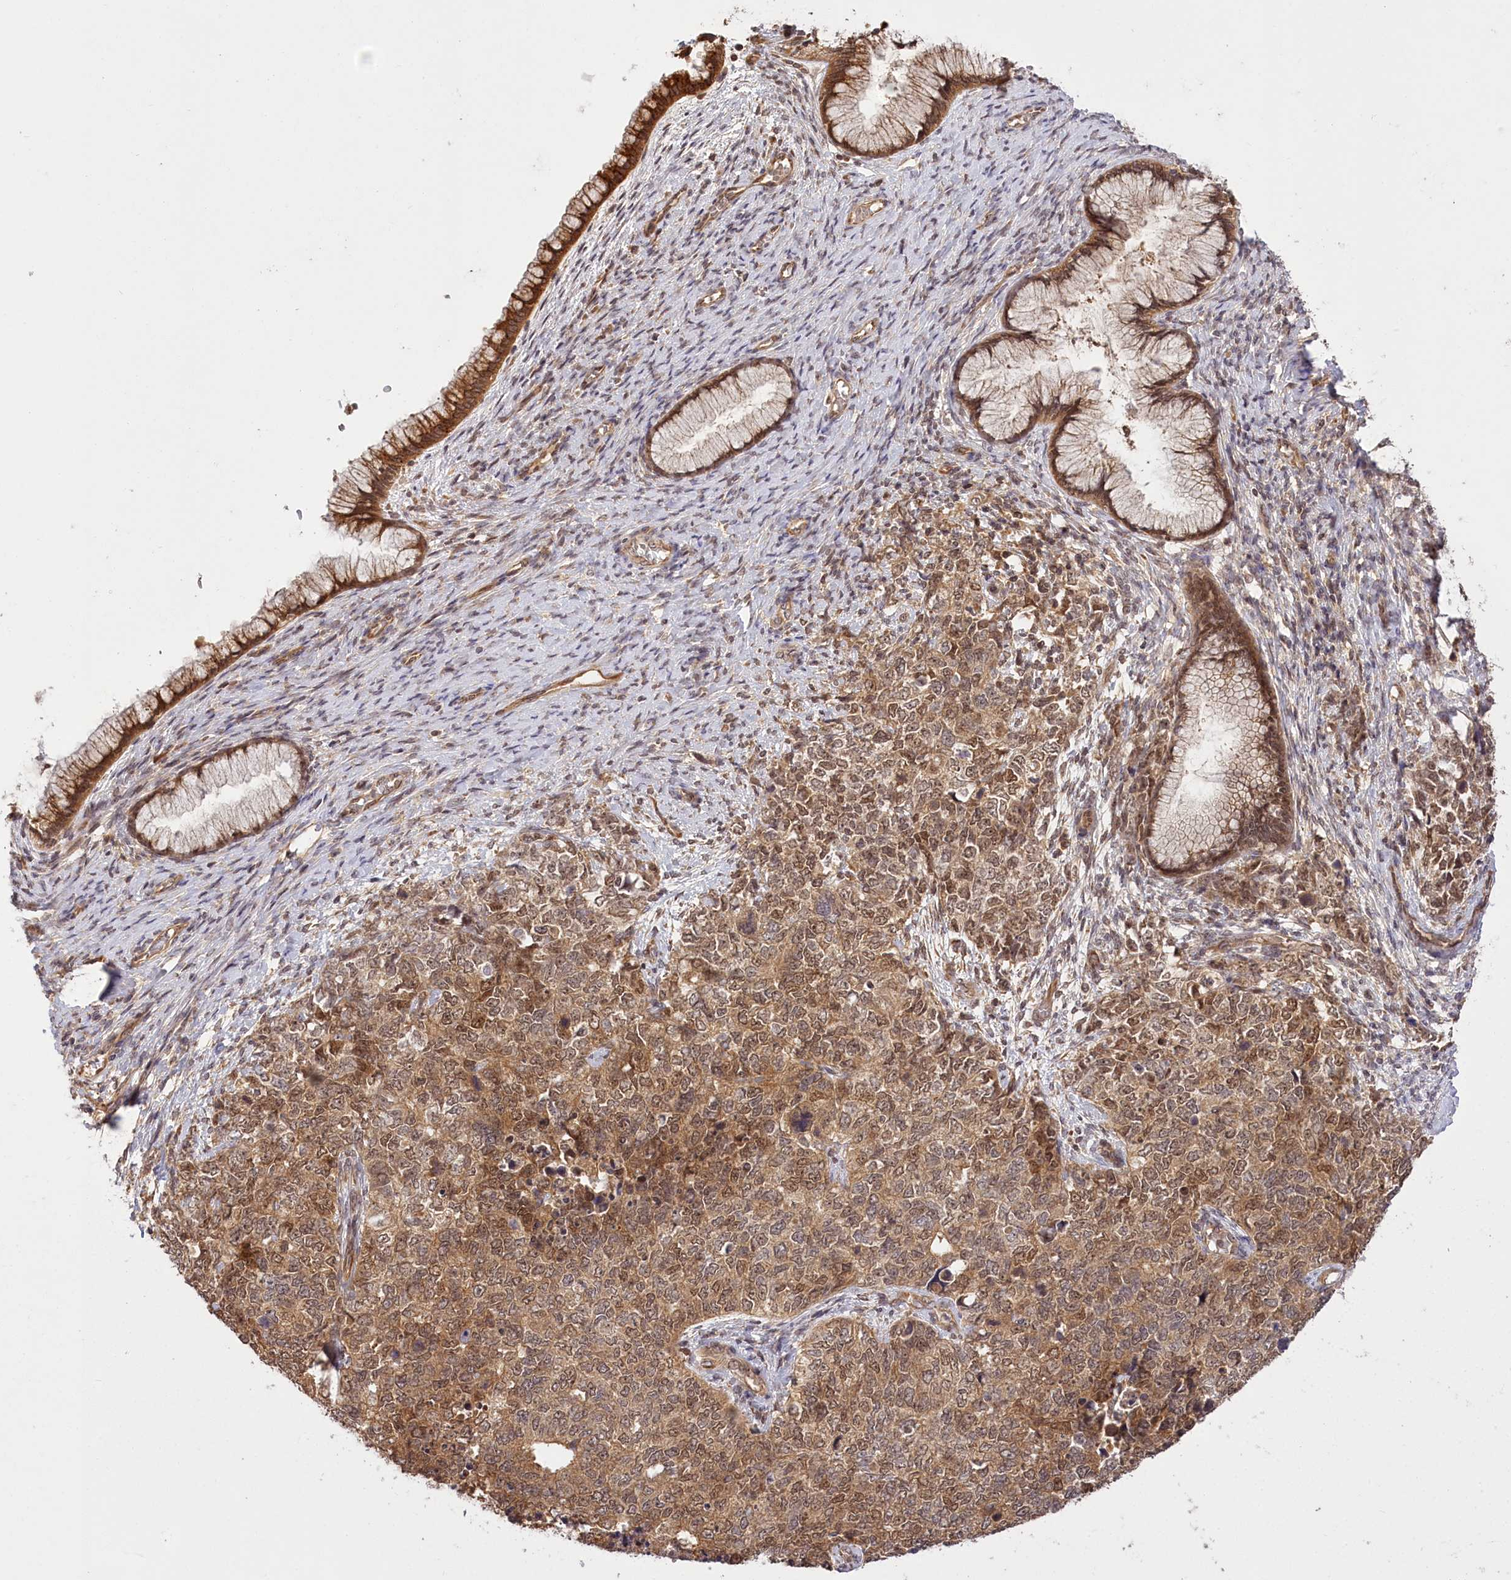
{"staining": {"intensity": "moderate", "quantity": ">75%", "location": "cytoplasmic/membranous,nuclear"}, "tissue": "cervical cancer", "cell_type": "Tumor cells", "image_type": "cancer", "snomed": [{"axis": "morphology", "description": "Squamous cell carcinoma, NOS"}, {"axis": "topography", "description": "Cervix"}], "caption": "A micrograph of squamous cell carcinoma (cervical) stained for a protein reveals moderate cytoplasmic/membranous and nuclear brown staining in tumor cells. (Stains: DAB (3,3'-diaminobenzidine) in brown, nuclei in blue, Microscopy: brightfield microscopy at high magnification).", "gene": "SERGEF", "patient": {"sex": "female", "age": 63}}